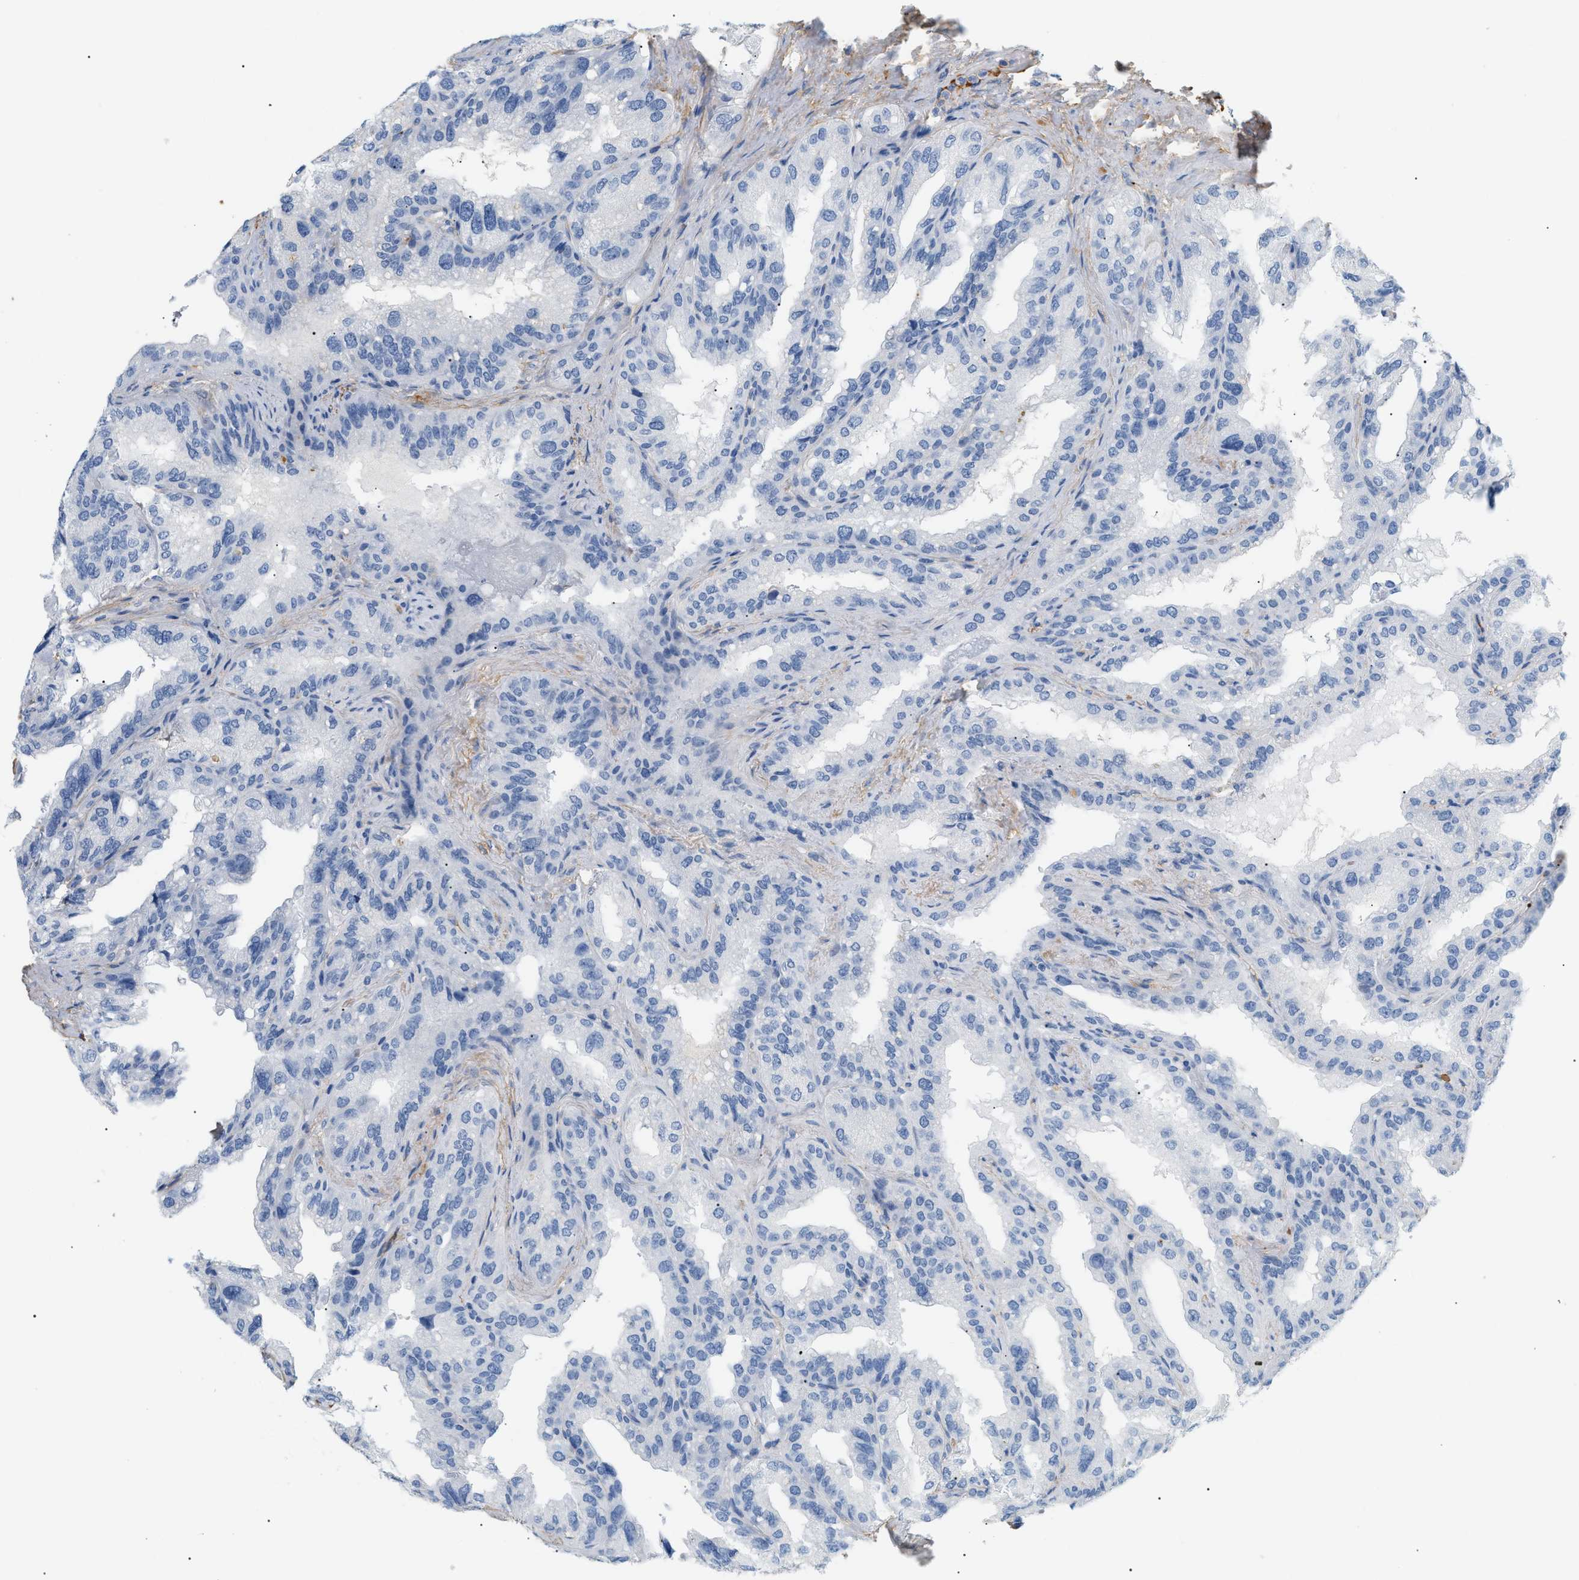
{"staining": {"intensity": "negative", "quantity": "none", "location": "none"}, "tissue": "seminal vesicle", "cell_type": "Glandular cells", "image_type": "normal", "snomed": [{"axis": "morphology", "description": "Normal tissue, NOS"}, {"axis": "topography", "description": "Seminal veicle"}], "caption": "An immunohistochemistry micrograph of normal seminal vesicle is shown. There is no staining in glandular cells of seminal vesicle.", "gene": "CFH", "patient": {"sex": "male", "age": 68}}